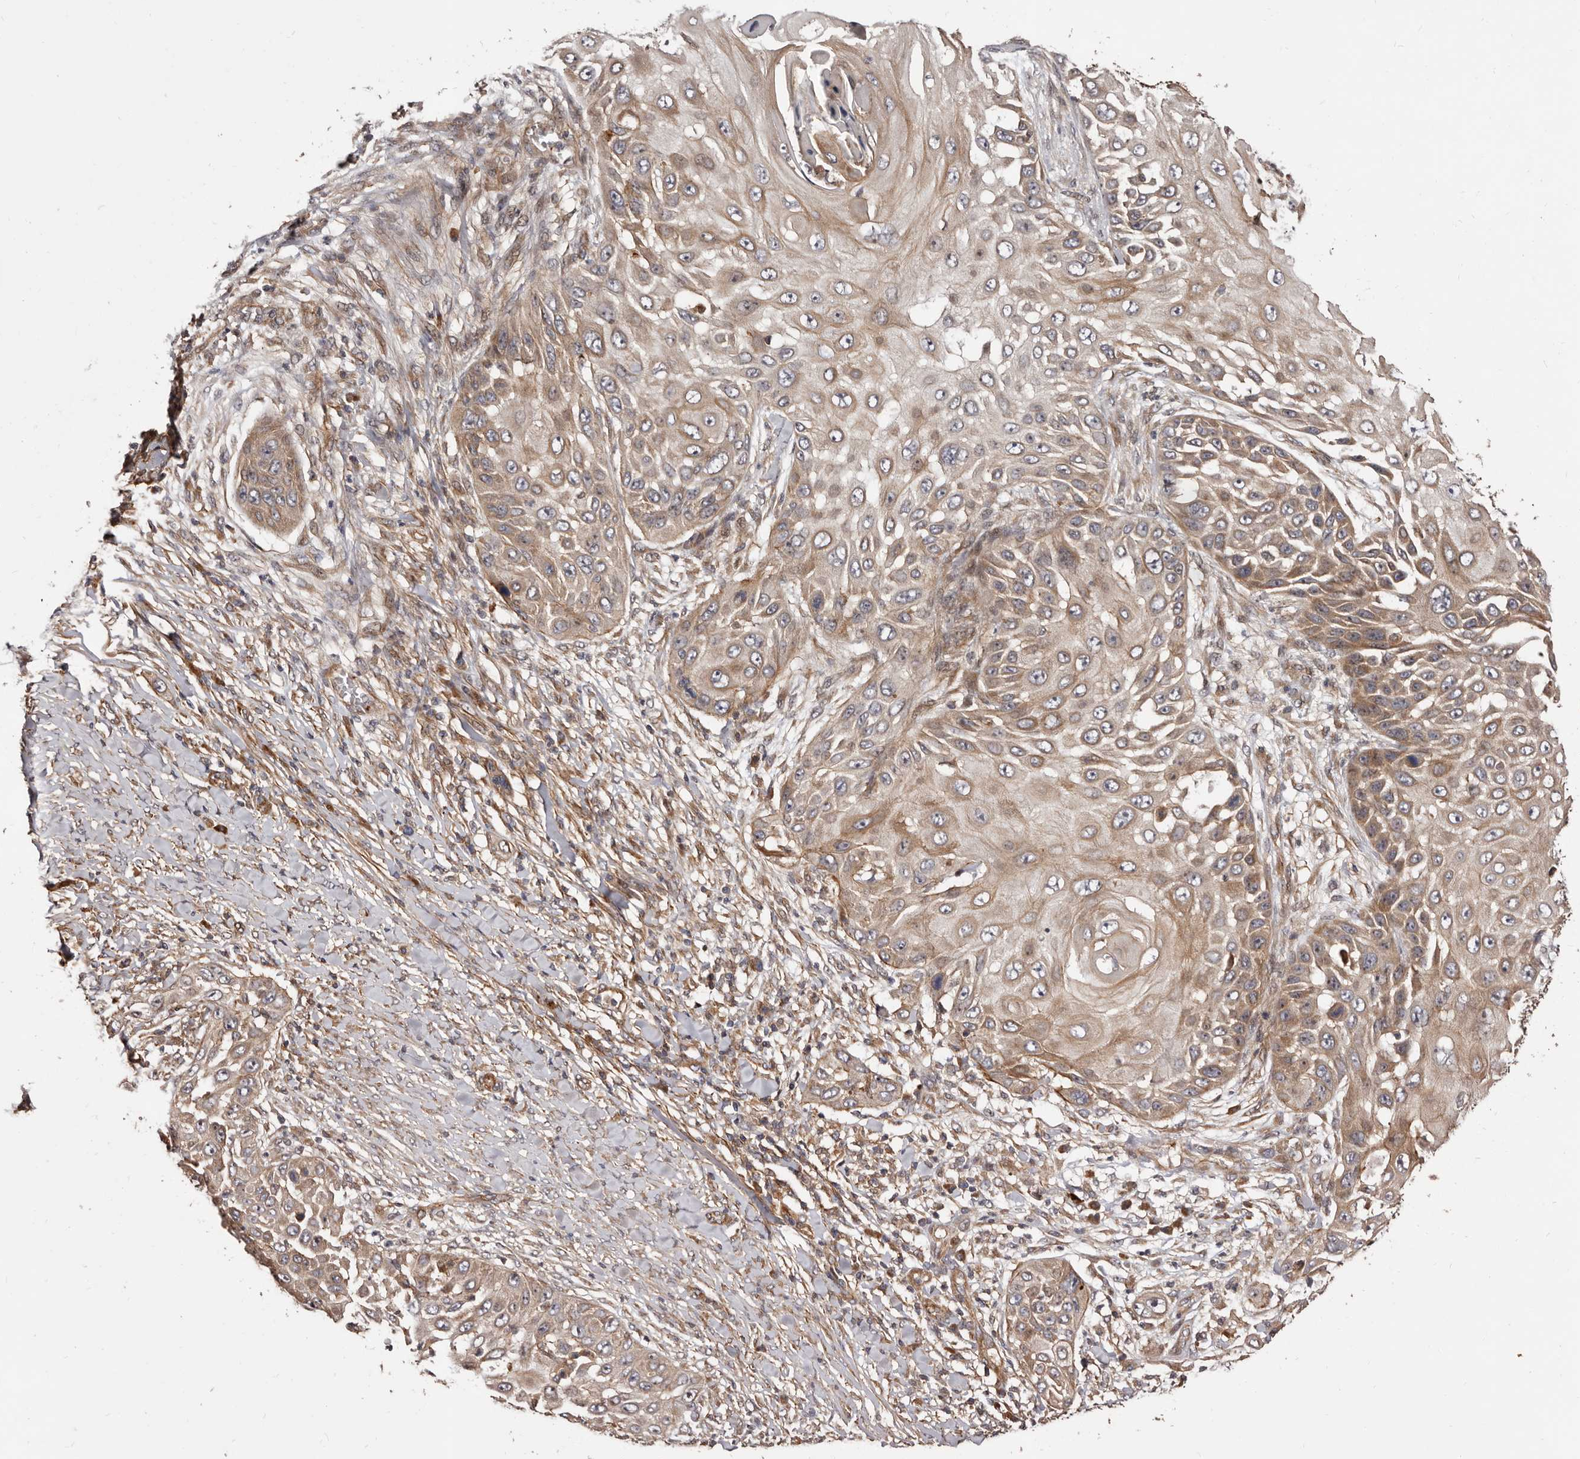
{"staining": {"intensity": "moderate", "quantity": ">75%", "location": "cytoplasmic/membranous"}, "tissue": "skin cancer", "cell_type": "Tumor cells", "image_type": "cancer", "snomed": [{"axis": "morphology", "description": "Squamous cell carcinoma, NOS"}, {"axis": "topography", "description": "Skin"}], "caption": "A brown stain labels moderate cytoplasmic/membranous staining of a protein in human skin squamous cell carcinoma tumor cells.", "gene": "GTPBP1", "patient": {"sex": "female", "age": 44}}